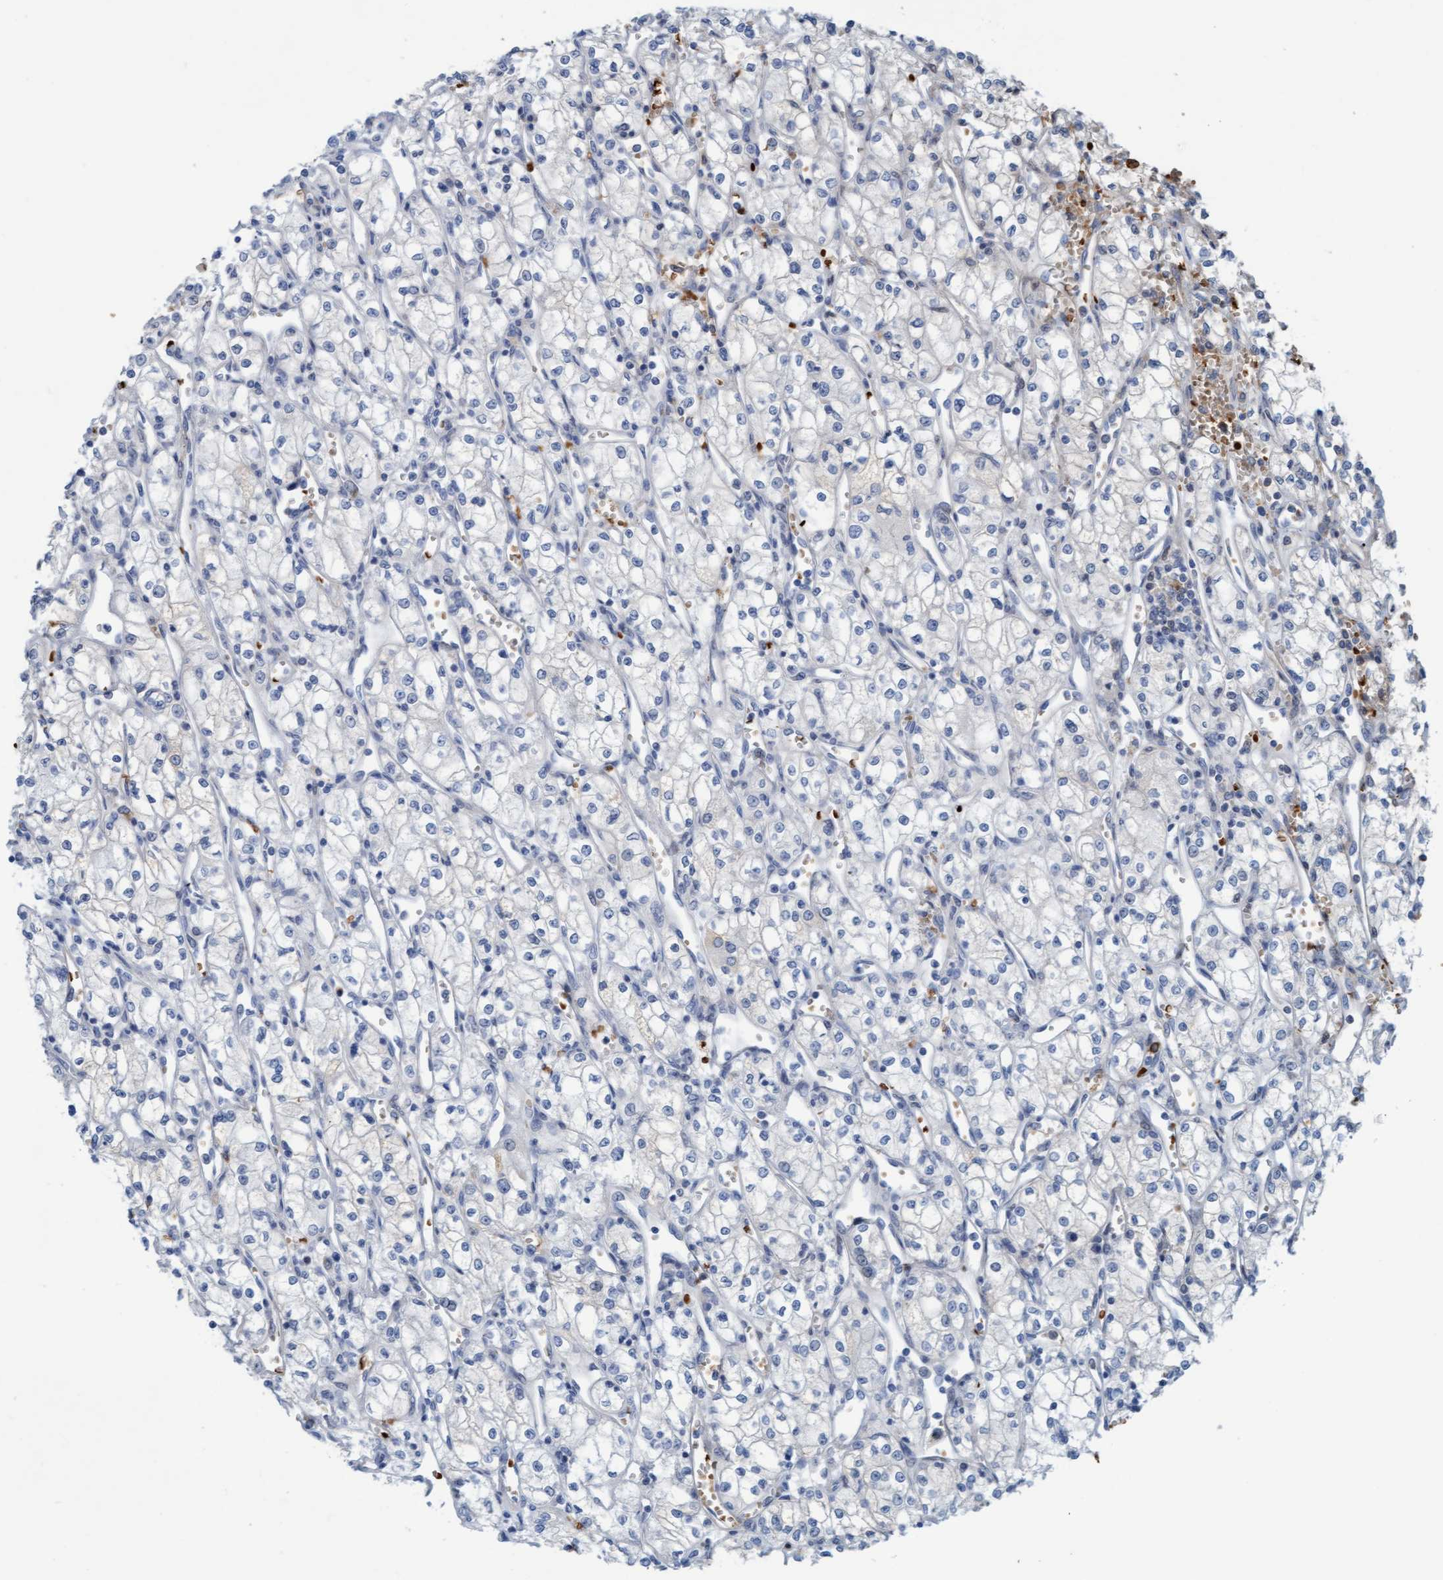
{"staining": {"intensity": "negative", "quantity": "none", "location": "none"}, "tissue": "renal cancer", "cell_type": "Tumor cells", "image_type": "cancer", "snomed": [{"axis": "morphology", "description": "Adenocarcinoma, NOS"}, {"axis": "topography", "description": "Kidney"}], "caption": "DAB immunohistochemical staining of renal cancer displays no significant expression in tumor cells. Brightfield microscopy of IHC stained with DAB (3,3'-diaminobenzidine) (brown) and hematoxylin (blue), captured at high magnification.", "gene": "P2RX5", "patient": {"sex": "male", "age": 59}}